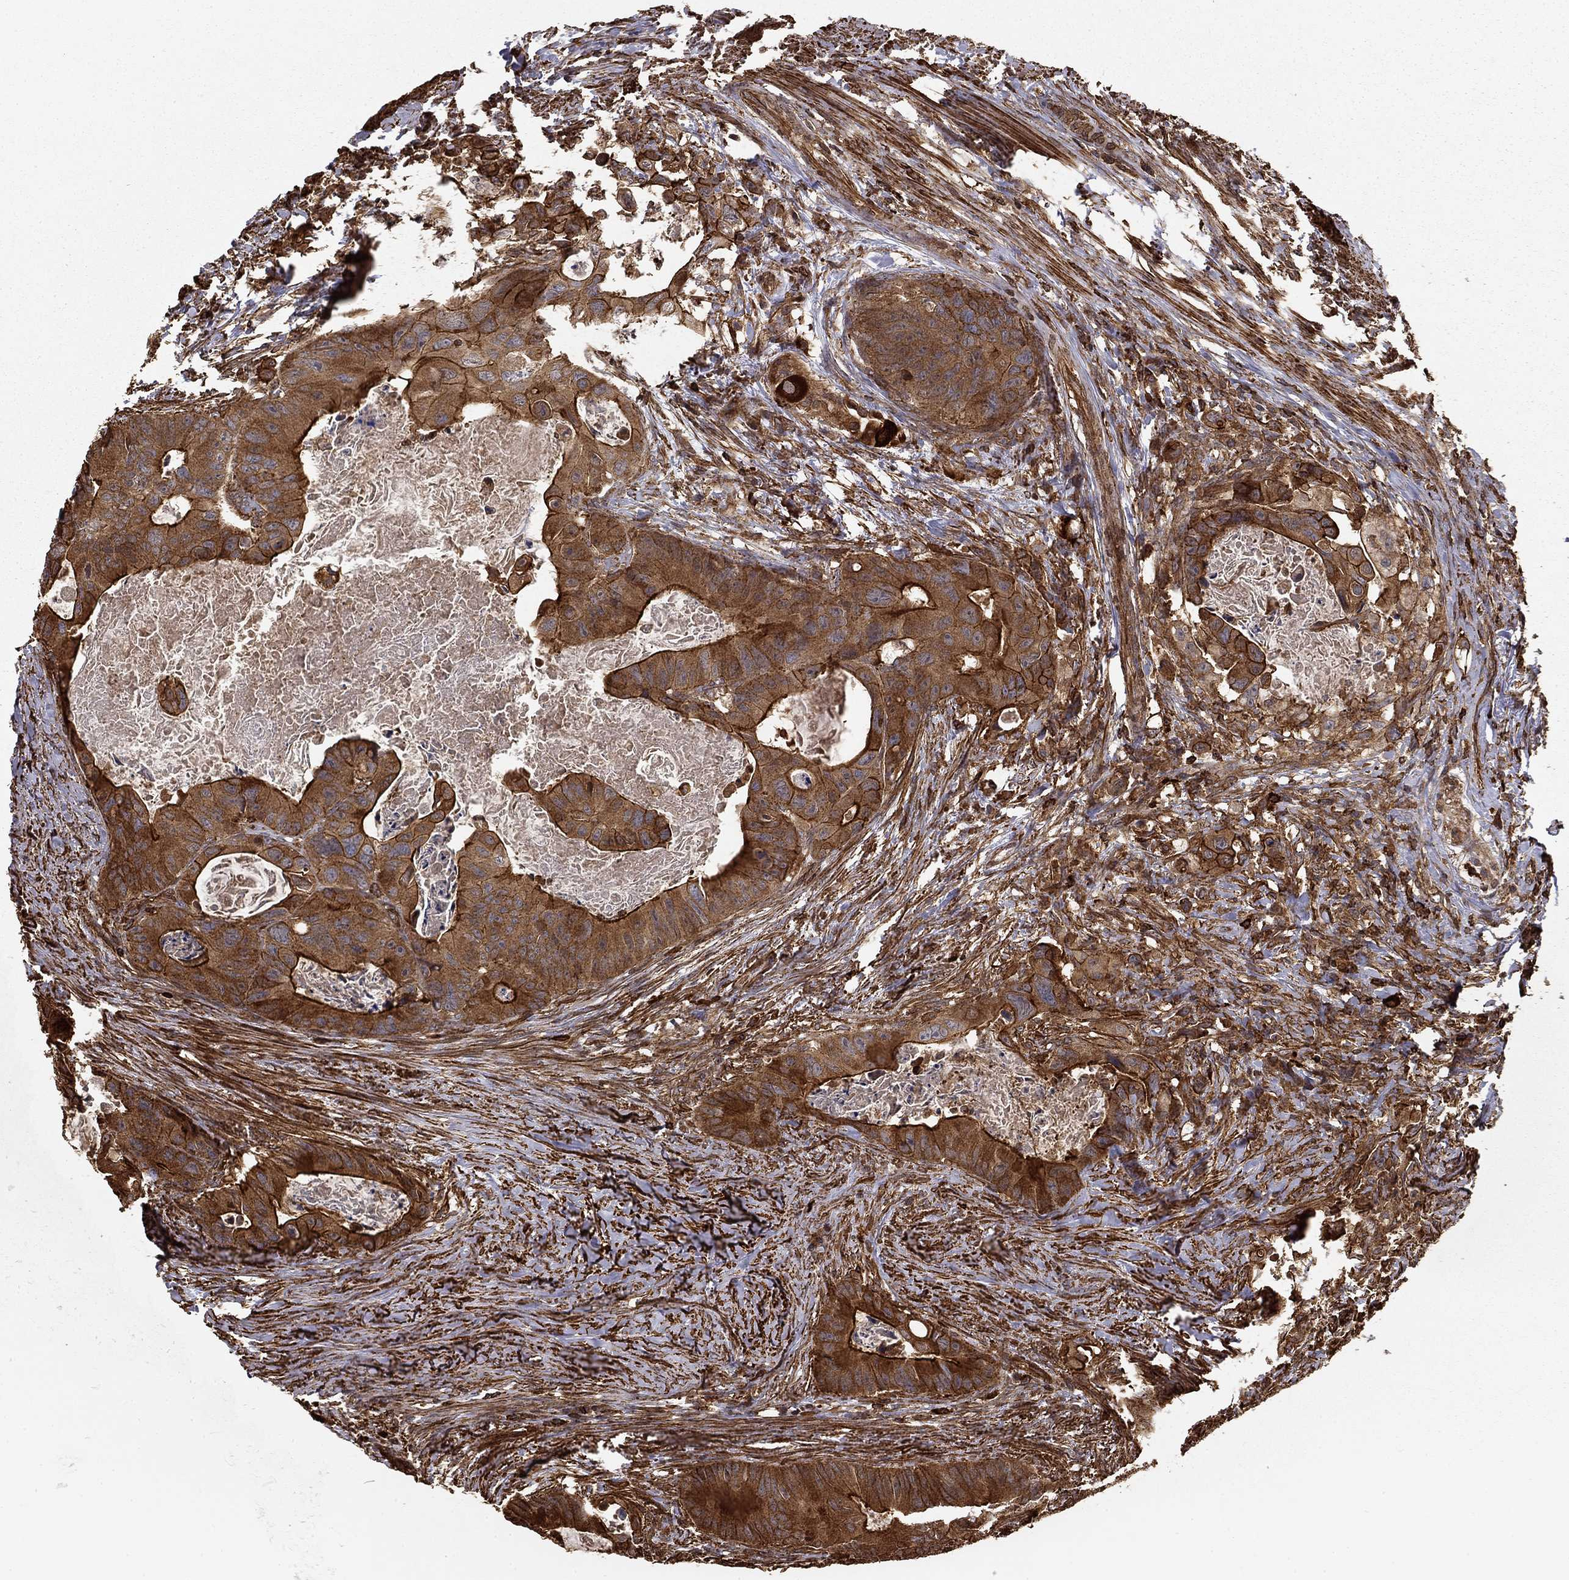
{"staining": {"intensity": "moderate", "quantity": "25%-75%", "location": "cytoplasmic/membranous"}, "tissue": "colorectal cancer", "cell_type": "Tumor cells", "image_type": "cancer", "snomed": [{"axis": "morphology", "description": "Adenocarcinoma, NOS"}, {"axis": "topography", "description": "Rectum"}], "caption": "Immunohistochemistry (IHC) staining of colorectal cancer (adenocarcinoma), which displays medium levels of moderate cytoplasmic/membranous positivity in about 25%-75% of tumor cells indicating moderate cytoplasmic/membranous protein staining. The staining was performed using DAB (3,3'-diaminobenzidine) (brown) for protein detection and nuclei were counterstained in hematoxylin (blue).", "gene": "HABP4", "patient": {"sex": "male", "age": 64}}